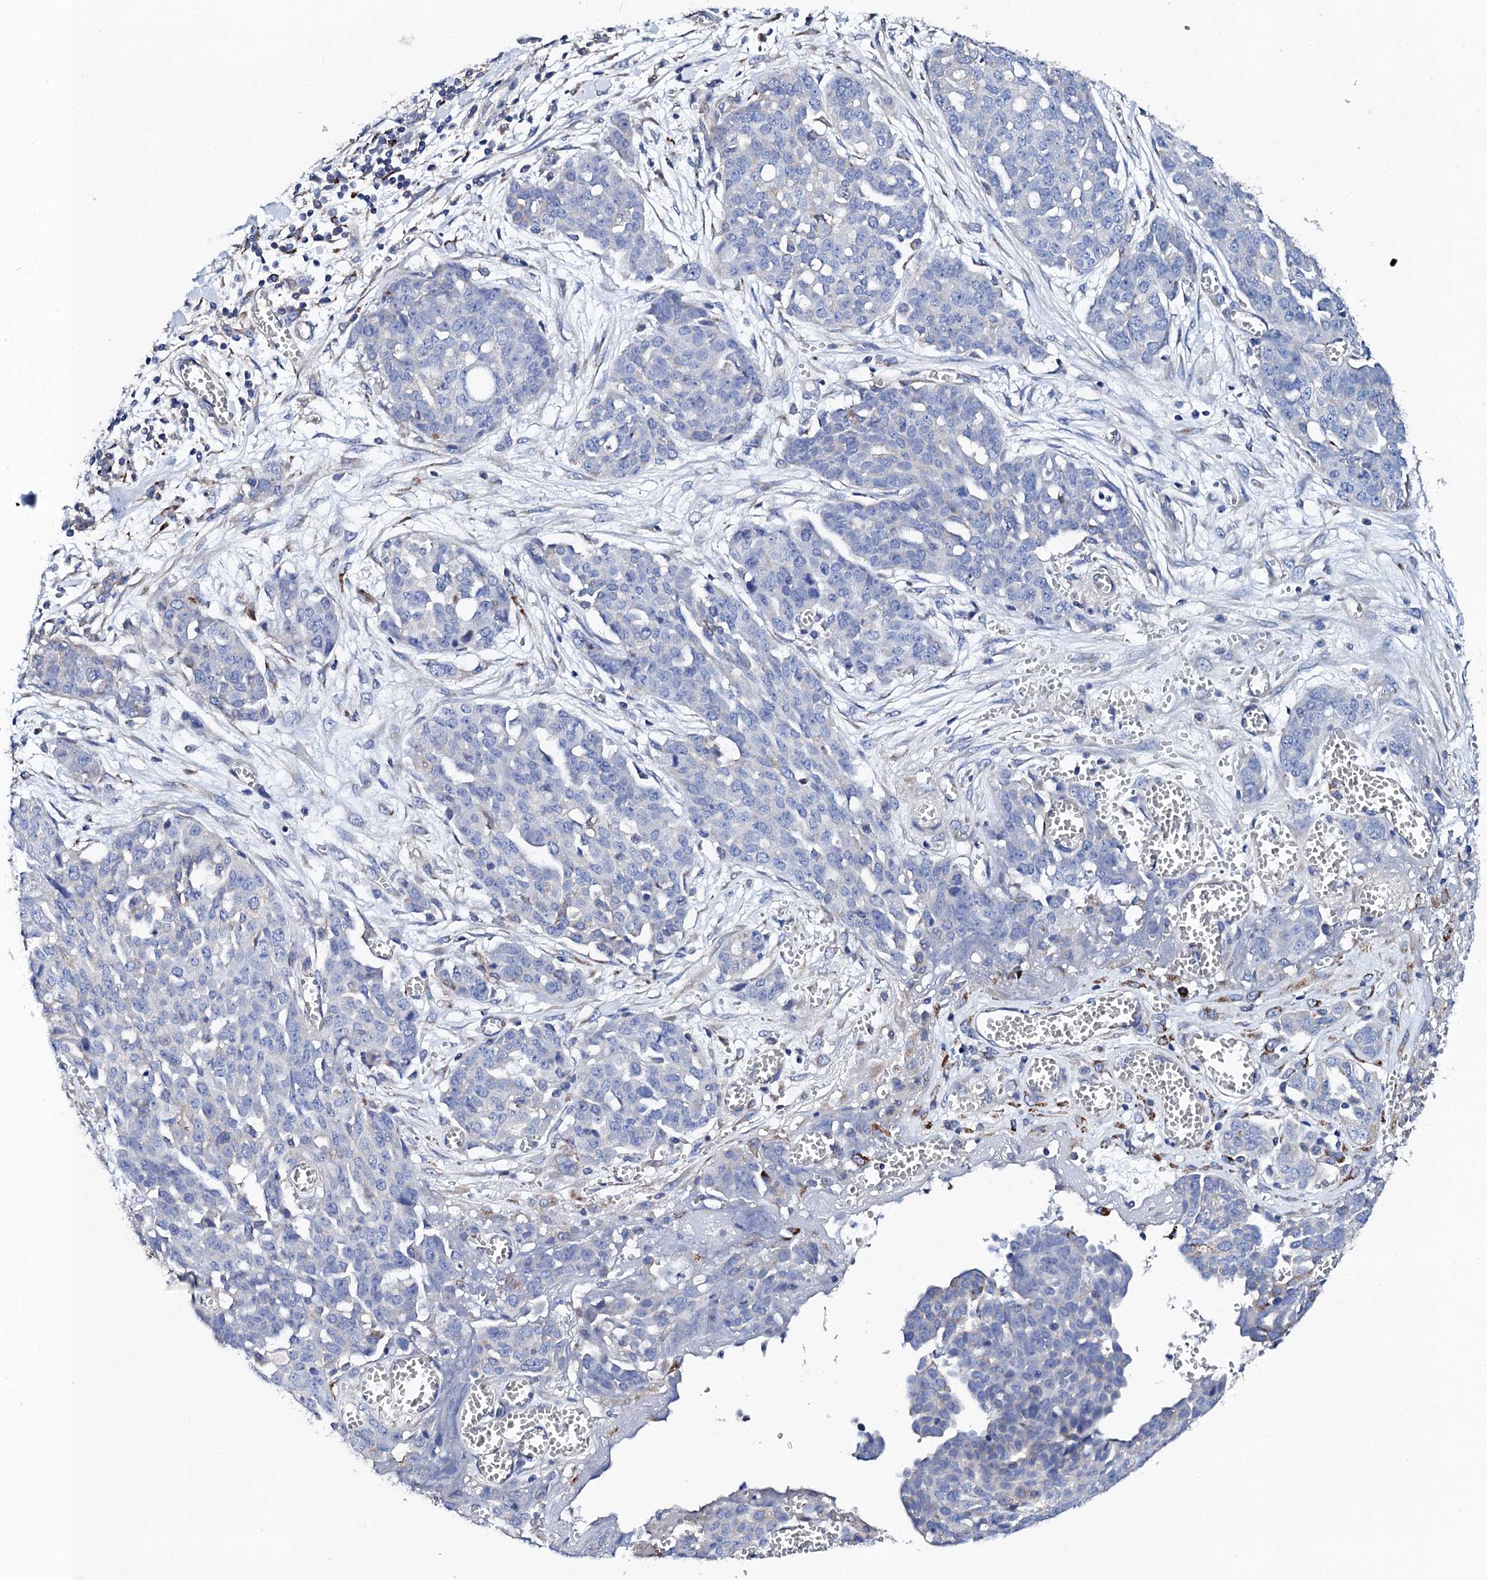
{"staining": {"intensity": "negative", "quantity": "none", "location": "none"}, "tissue": "ovarian cancer", "cell_type": "Tumor cells", "image_type": "cancer", "snomed": [{"axis": "morphology", "description": "Cystadenocarcinoma, serous, NOS"}, {"axis": "topography", "description": "Soft tissue"}, {"axis": "topography", "description": "Ovary"}], "caption": "High magnification brightfield microscopy of serous cystadenocarcinoma (ovarian) stained with DAB (brown) and counterstained with hematoxylin (blue): tumor cells show no significant positivity.", "gene": "KLHL32", "patient": {"sex": "female", "age": 57}}